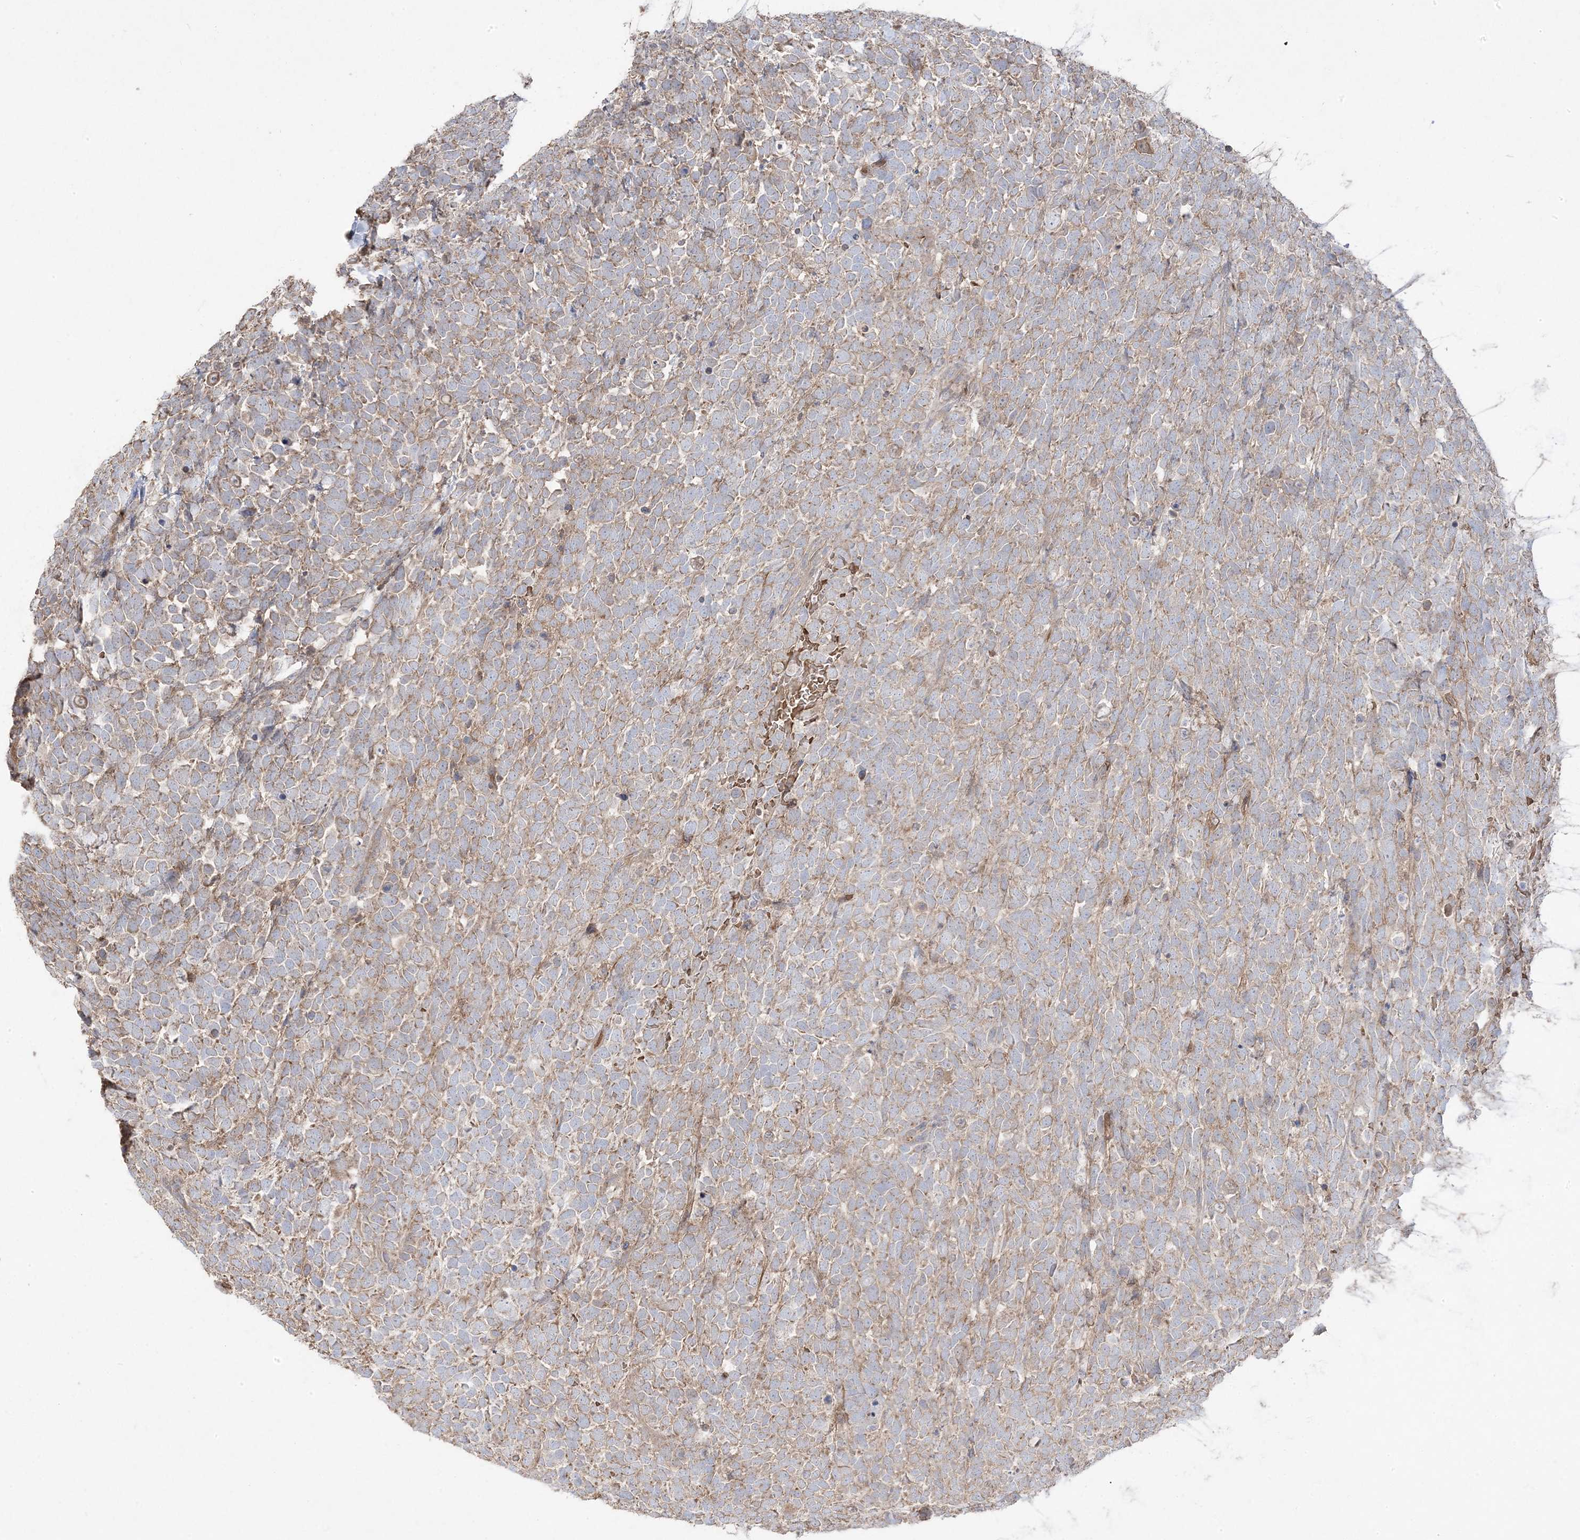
{"staining": {"intensity": "weak", "quantity": ">75%", "location": "cytoplasmic/membranous"}, "tissue": "urothelial cancer", "cell_type": "Tumor cells", "image_type": "cancer", "snomed": [{"axis": "morphology", "description": "Urothelial carcinoma, High grade"}, {"axis": "topography", "description": "Urinary bladder"}], "caption": "Immunohistochemical staining of human high-grade urothelial carcinoma shows weak cytoplasmic/membranous protein positivity in approximately >75% of tumor cells. (DAB = brown stain, brightfield microscopy at high magnification).", "gene": "PPOX", "patient": {"sex": "female", "age": 82}}